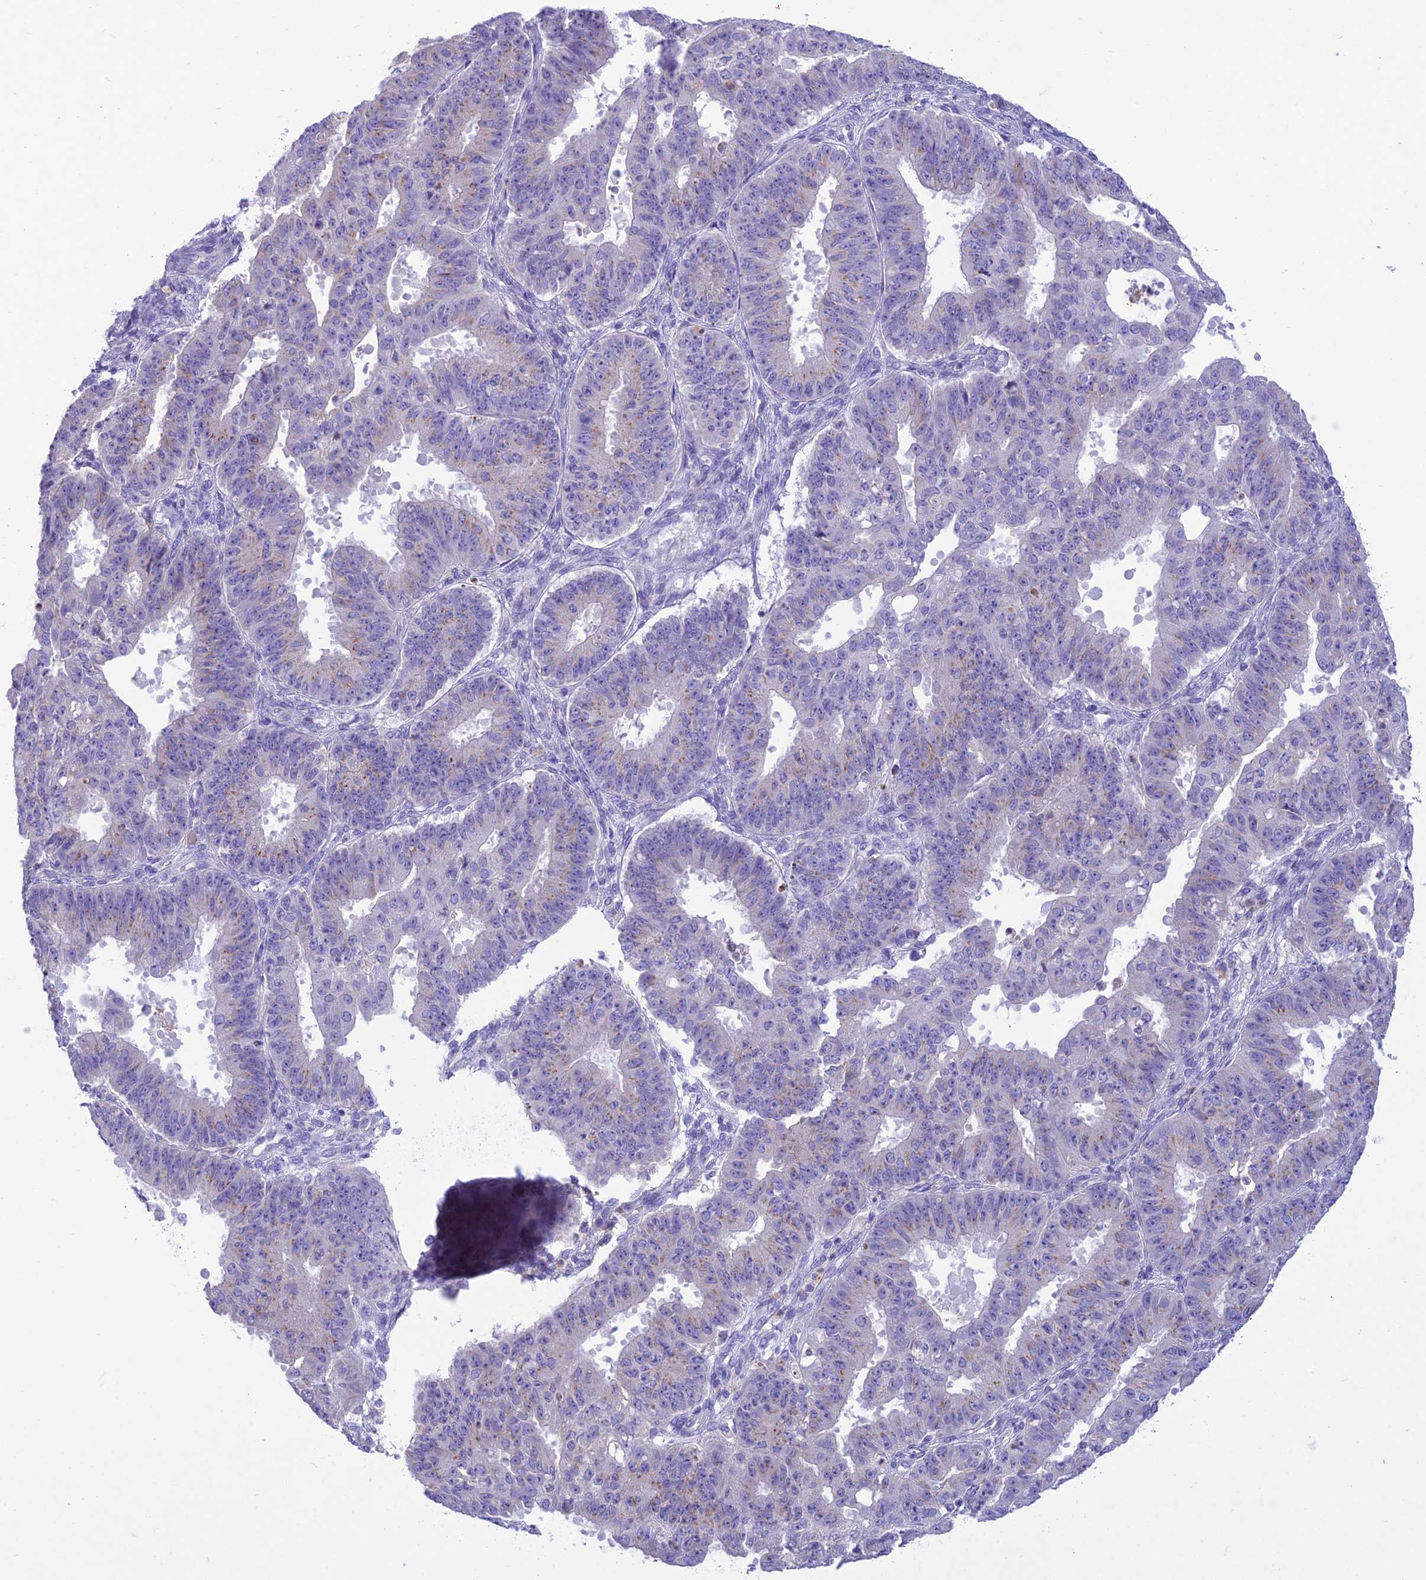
{"staining": {"intensity": "weak", "quantity": "<25%", "location": "cytoplasmic/membranous"}, "tissue": "ovarian cancer", "cell_type": "Tumor cells", "image_type": "cancer", "snomed": [{"axis": "morphology", "description": "Carcinoma, endometroid"}, {"axis": "topography", "description": "Appendix"}, {"axis": "topography", "description": "Ovary"}], "caption": "Tumor cells show no significant expression in ovarian cancer (endometroid carcinoma).", "gene": "SLC13A5", "patient": {"sex": "female", "age": 42}}